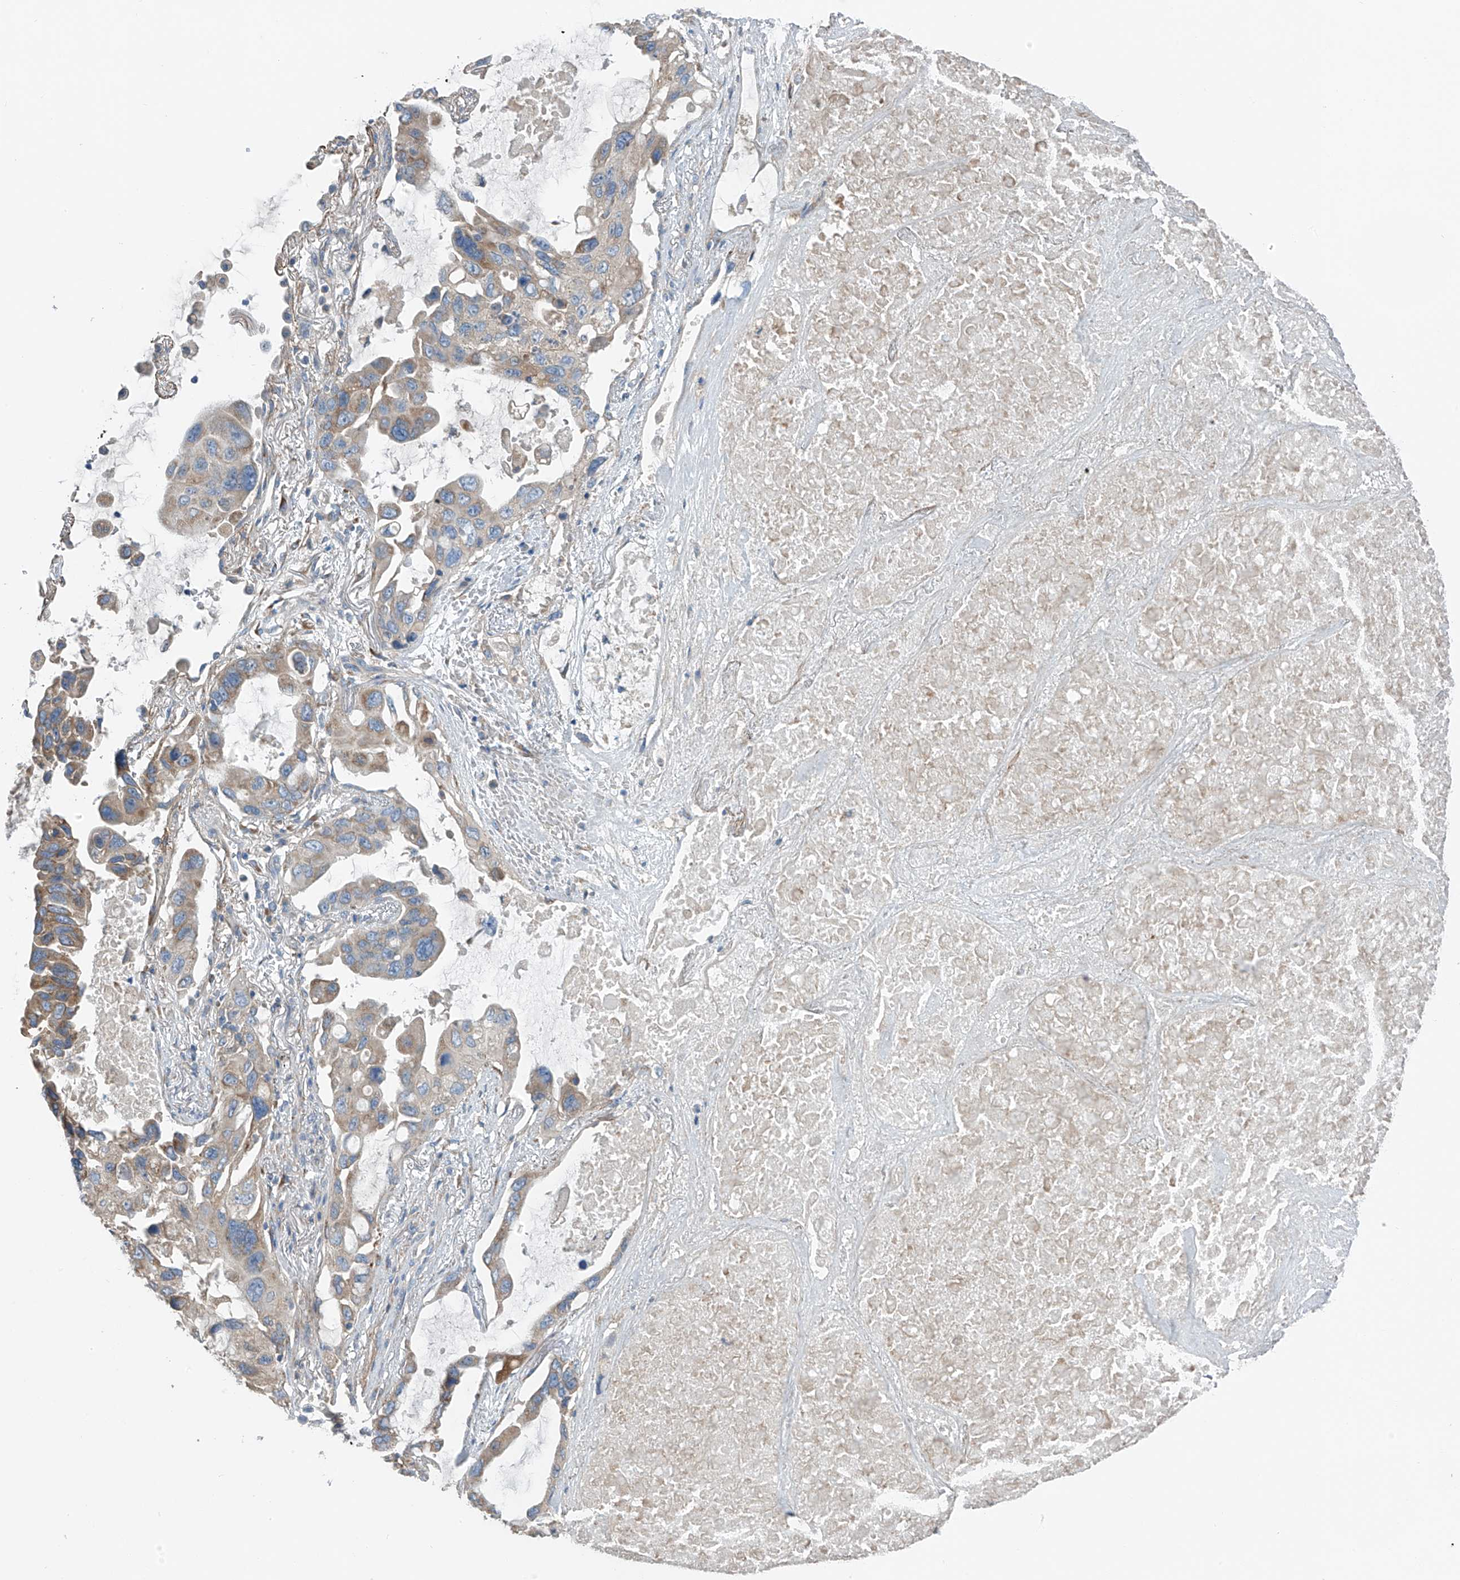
{"staining": {"intensity": "weak", "quantity": "<25%", "location": "cytoplasmic/membranous"}, "tissue": "lung cancer", "cell_type": "Tumor cells", "image_type": "cancer", "snomed": [{"axis": "morphology", "description": "Squamous cell carcinoma, NOS"}, {"axis": "topography", "description": "Lung"}], "caption": "A high-resolution image shows immunohistochemistry staining of lung cancer (squamous cell carcinoma), which reveals no significant positivity in tumor cells.", "gene": "GALNTL6", "patient": {"sex": "female", "age": 73}}